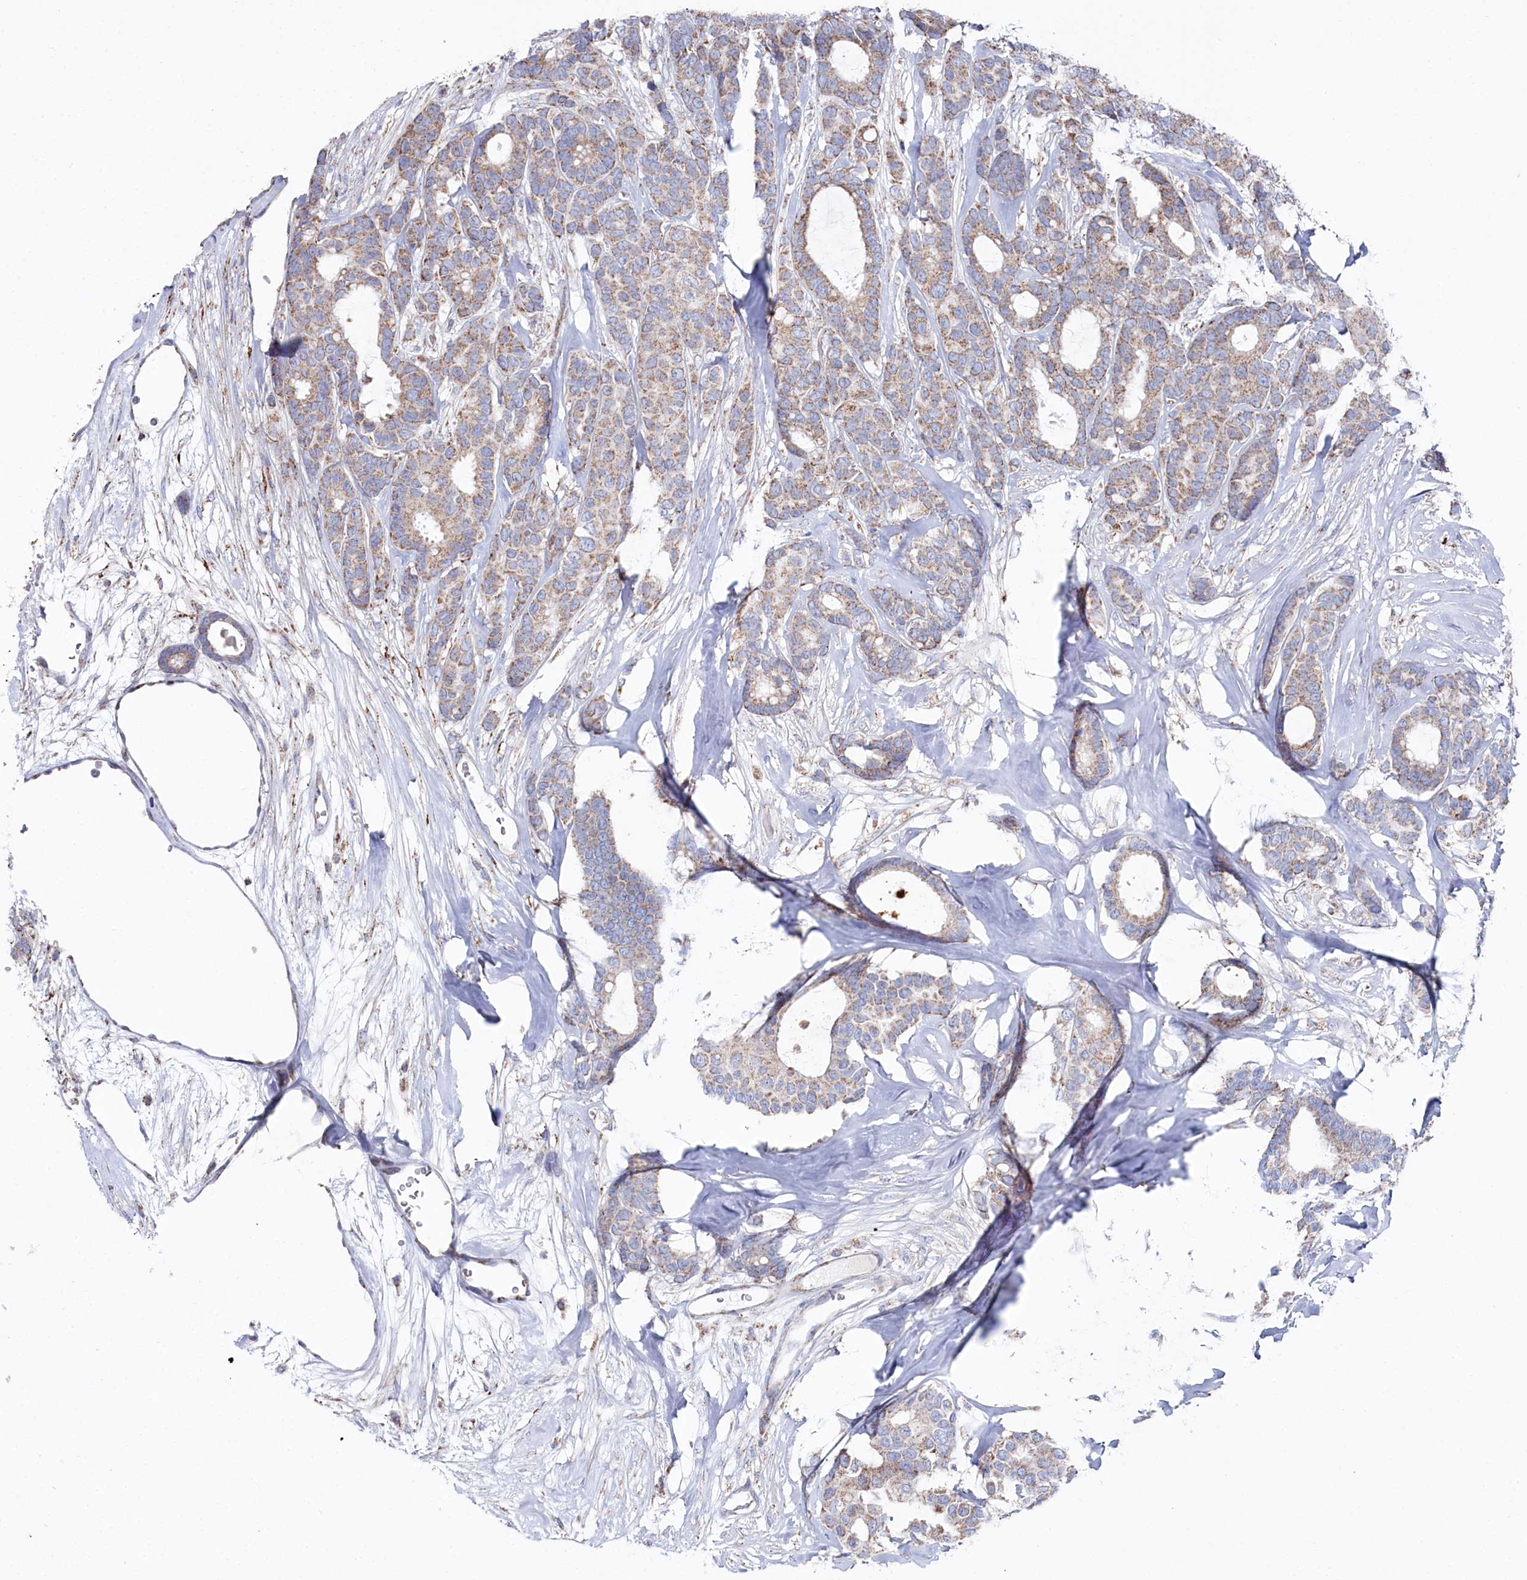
{"staining": {"intensity": "moderate", "quantity": "25%-75%", "location": "cytoplasmic/membranous"}, "tissue": "breast cancer", "cell_type": "Tumor cells", "image_type": "cancer", "snomed": [{"axis": "morphology", "description": "Duct carcinoma"}, {"axis": "topography", "description": "Breast"}], "caption": "Immunohistochemical staining of breast cancer (intraductal carcinoma) shows medium levels of moderate cytoplasmic/membranous protein expression in about 25%-75% of tumor cells.", "gene": "GLS2", "patient": {"sex": "female", "age": 87}}